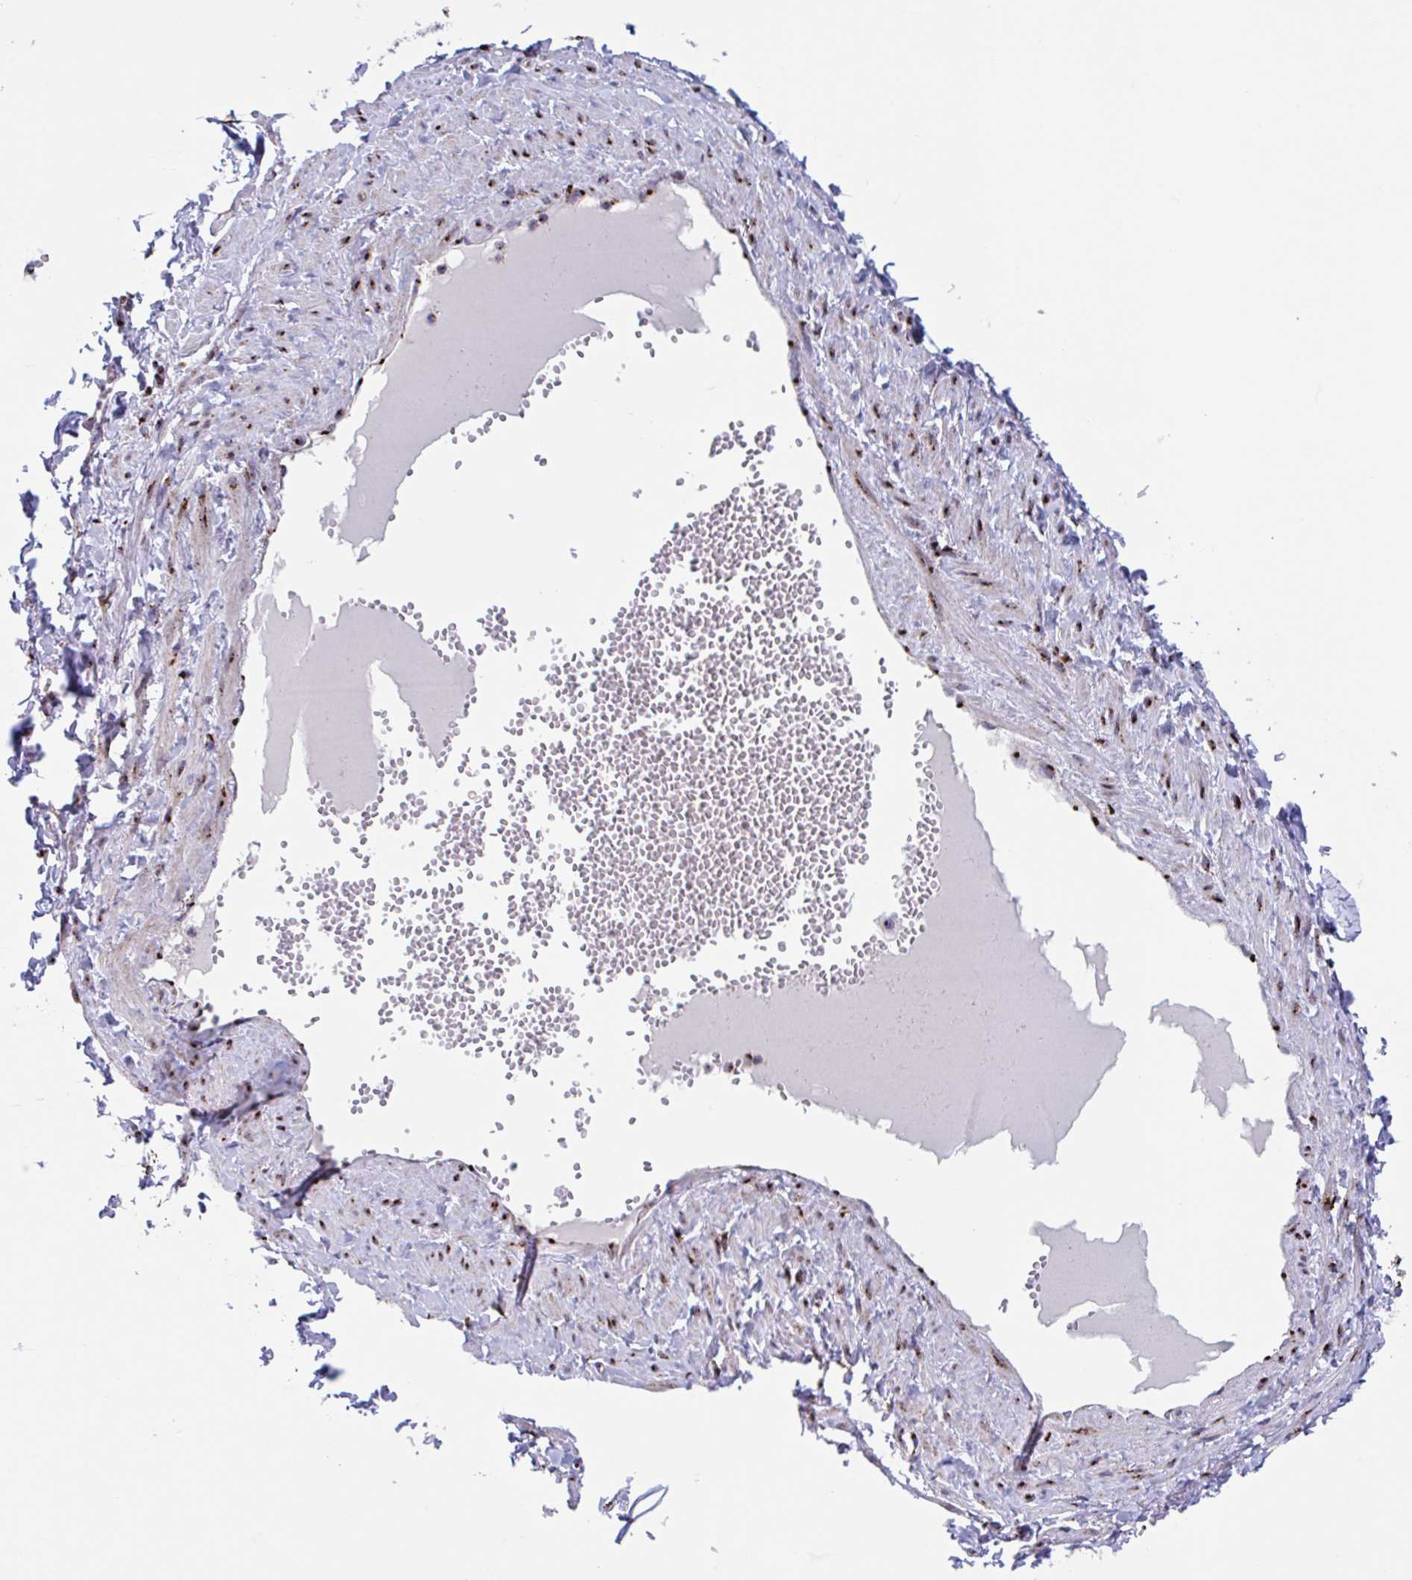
{"staining": {"intensity": "strong", "quantity": "25%-75%", "location": "cytoplasmic/membranous"}, "tissue": "soft tissue", "cell_type": "Fibroblasts", "image_type": "normal", "snomed": [{"axis": "morphology", "description": "Normal tissue, NOS"}, {"axis": "topography", "description": "Vulva"}, {"axis": "topography", "description": "Peripheral nerve tissue"}], "caption": "This is a micrograph of IHC staining of unremarkable soft tissue, which shows strong expression in the cytoplasmic/membranous of fibroblasts.", "gene": "RFK", "patient": {"sex": "female", "age": 66}}